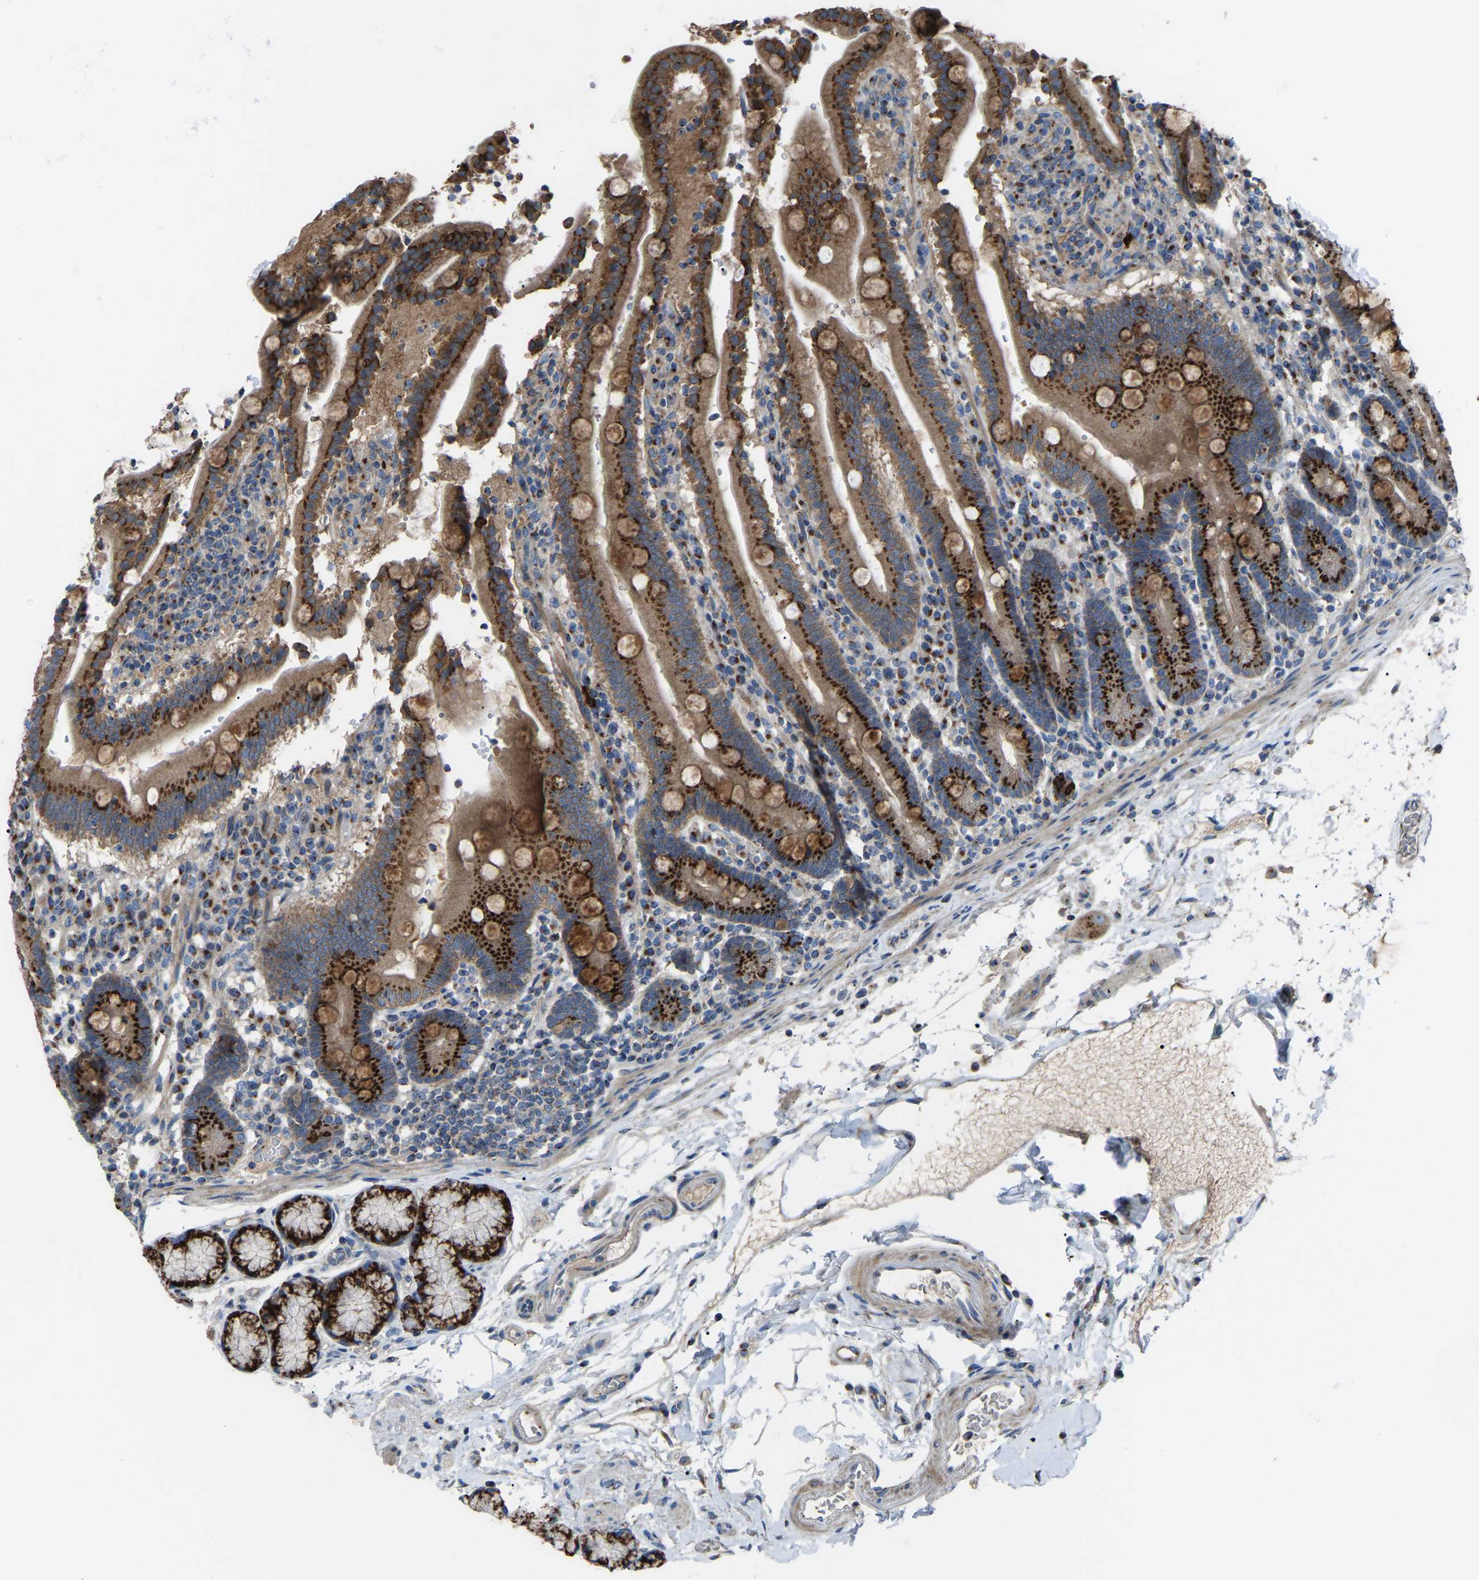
{"staining": {"intensity": "strong", "quantity": ">75%", "location": "cytoplasmic/membranous"}, "tissue": "duodenum", "cell_type": "Glandular cells", "image_type": "normal", "snomed": [{"axis": "morphology", "description": "Normal tissue, NOS"}, {"axis": "topography", "description": "Small intestine, NOS"}], "caption": "A high-resolution image shows immunohistochemistry staining of benign duodenum, which reveals strong cytoplasmic/membranous expression in approximately >75% of glandular cells.", "gene": "CANT1", "patient": {"sex": "female", "age": 71}}